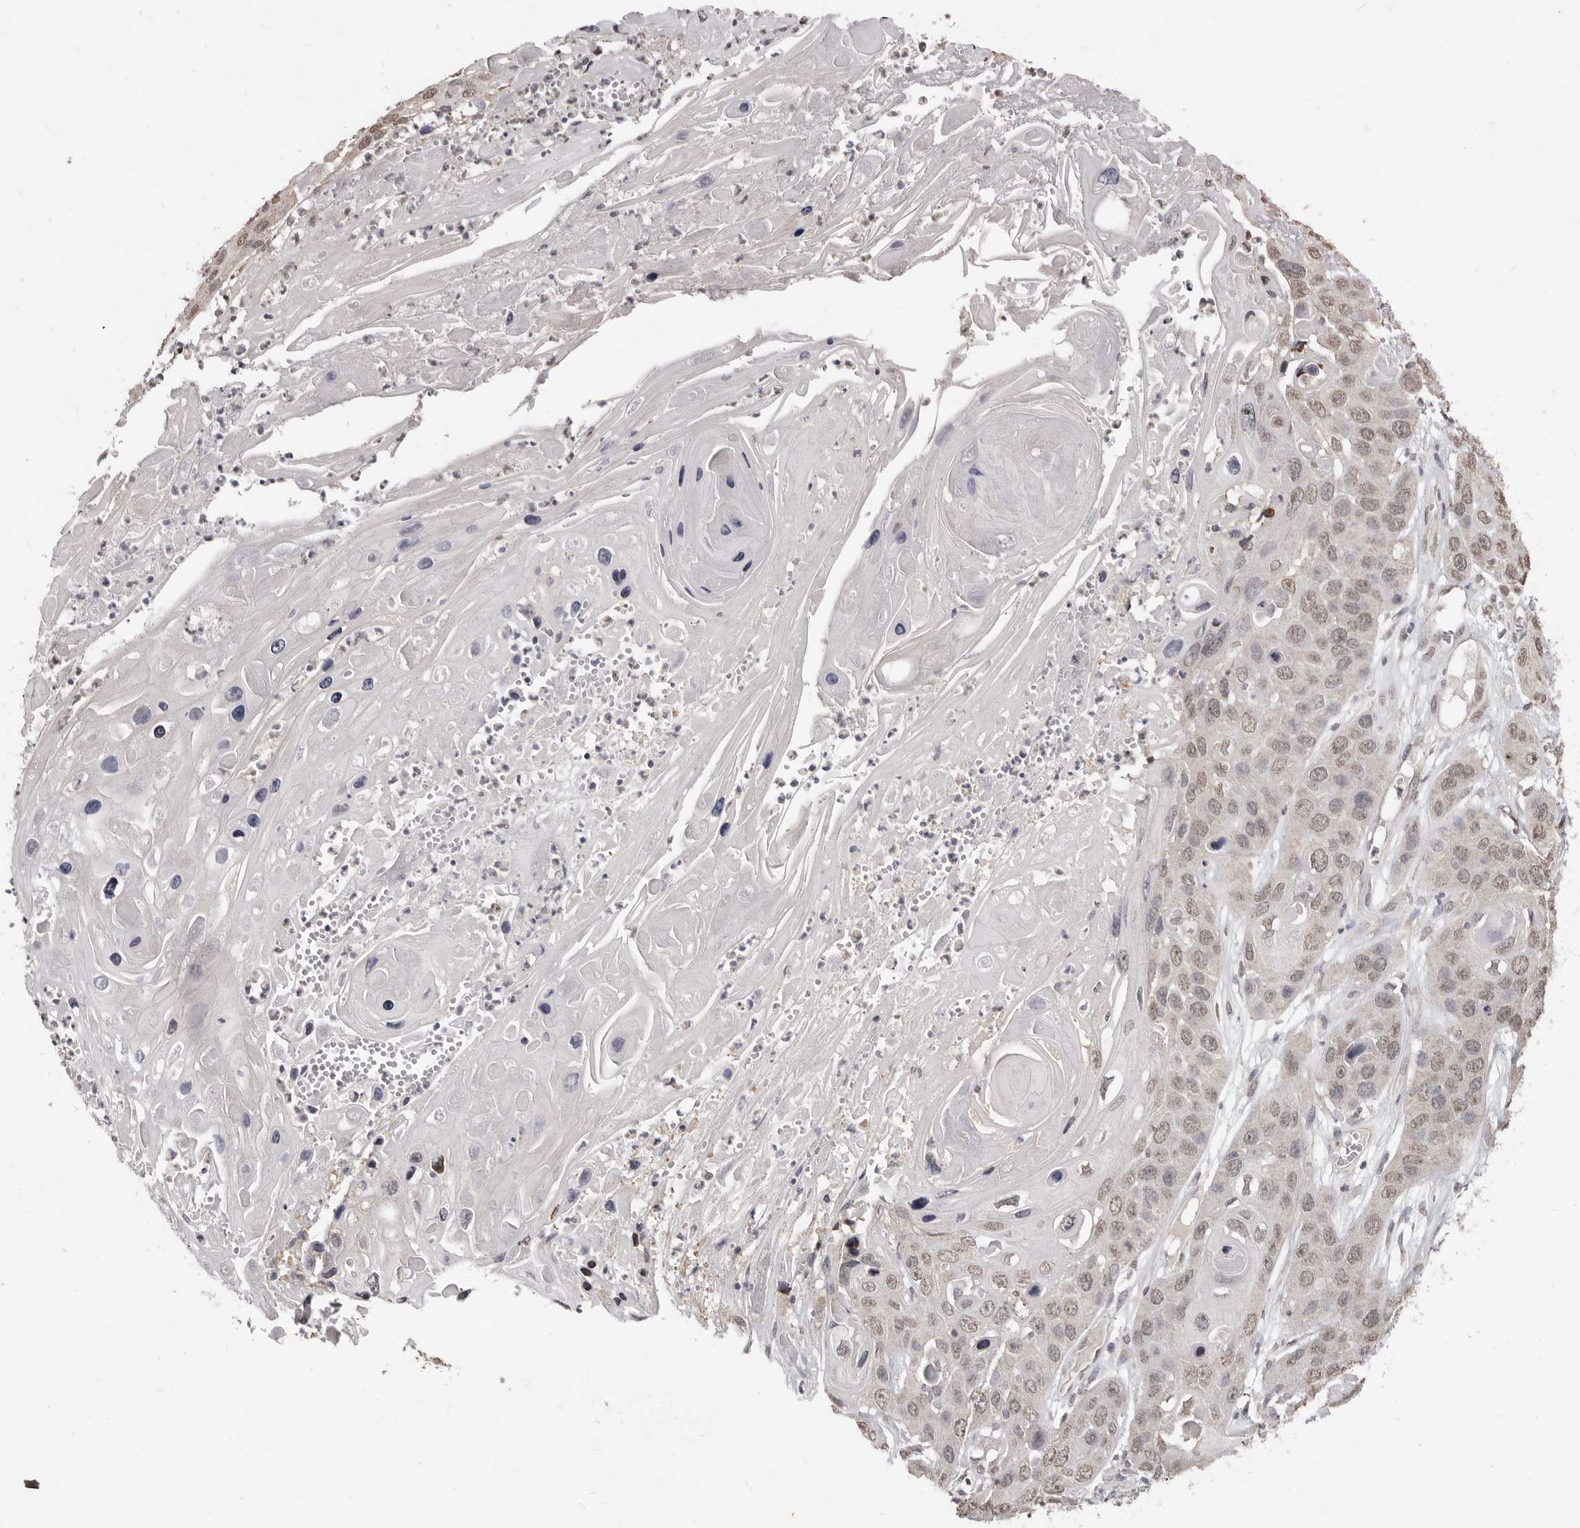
{"staining": {"intensity": "weak", "quantity": ">75%", "location": "nuclear"}, "tissue": "skin cancer", "cell_type": "Tumor cells", "image_type": "cancer", "snomed": [{"axis": "morphology", "description": "Squamous cell carcinoma, NOS"}, {"axis": "topography", "description": "Skin"}], "caption": "This photomicrograph displays IHC staining of human skin cancer (squamous cell carcinoma), with low weak nuclear staining in about >75% of tumor cells.", "gene": "LINGO2", "patient": {"sex": "male", "age": 55}}